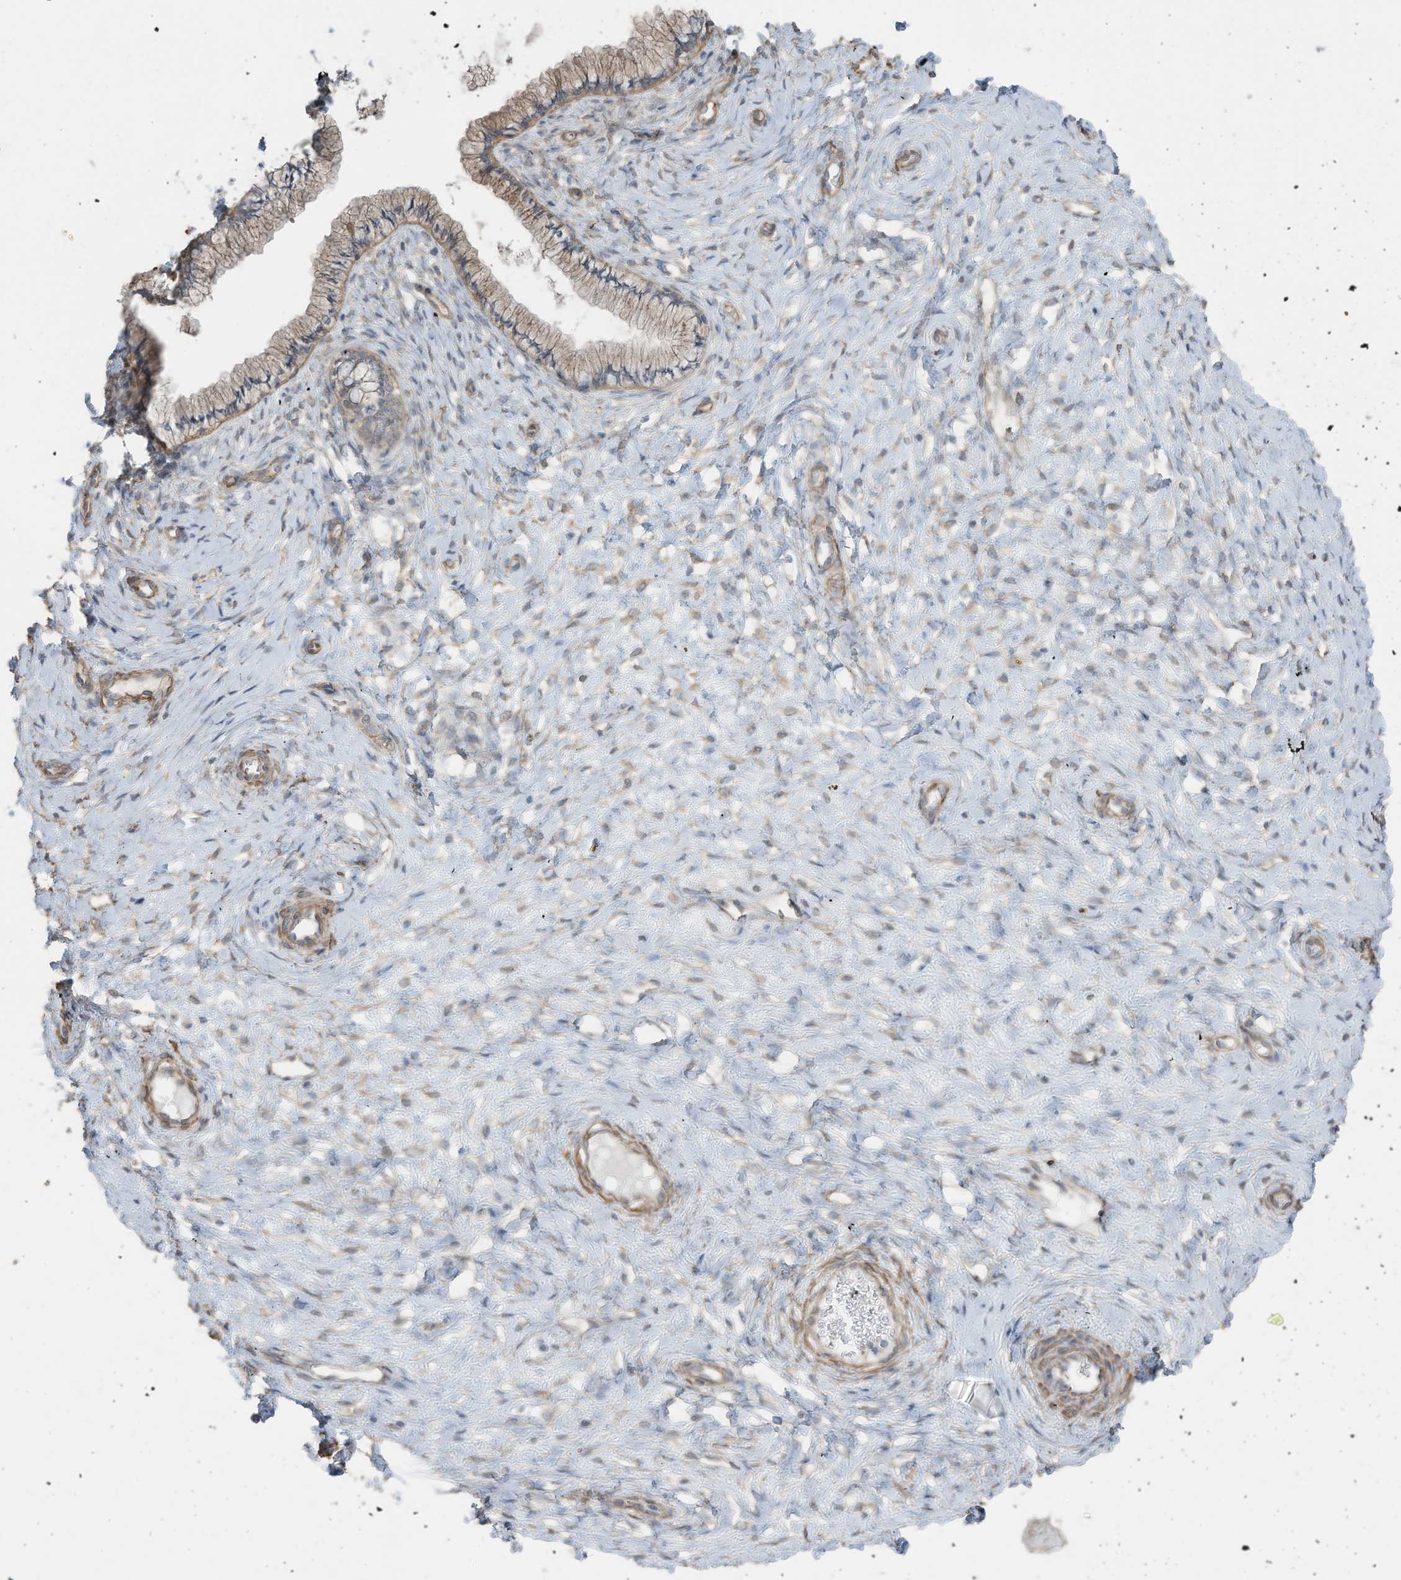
{"staining": {"intensity": "weak", "quantity": "25%-75%", "location": "cytoplasmic/membranous"}, "tissue": "cervix", "cell_type": "Glandular cells", "image_type": "normal", "snomed": [{"axis": "morphology", "description": "Normal tissue, NOS"}, {"axis": "topography", "description": "Cervix"}], "caption": "The immunohistochemical stain shows weak cytoplasmic/membranous positivity in glandular cells of normal cervix. Using DAB (brown) and hematoxylin (blue) stains, captured at high magnification using brightfield microscopy.", "gene": "SLC17A7", "patient": {"sex": "female", "age": 36}}